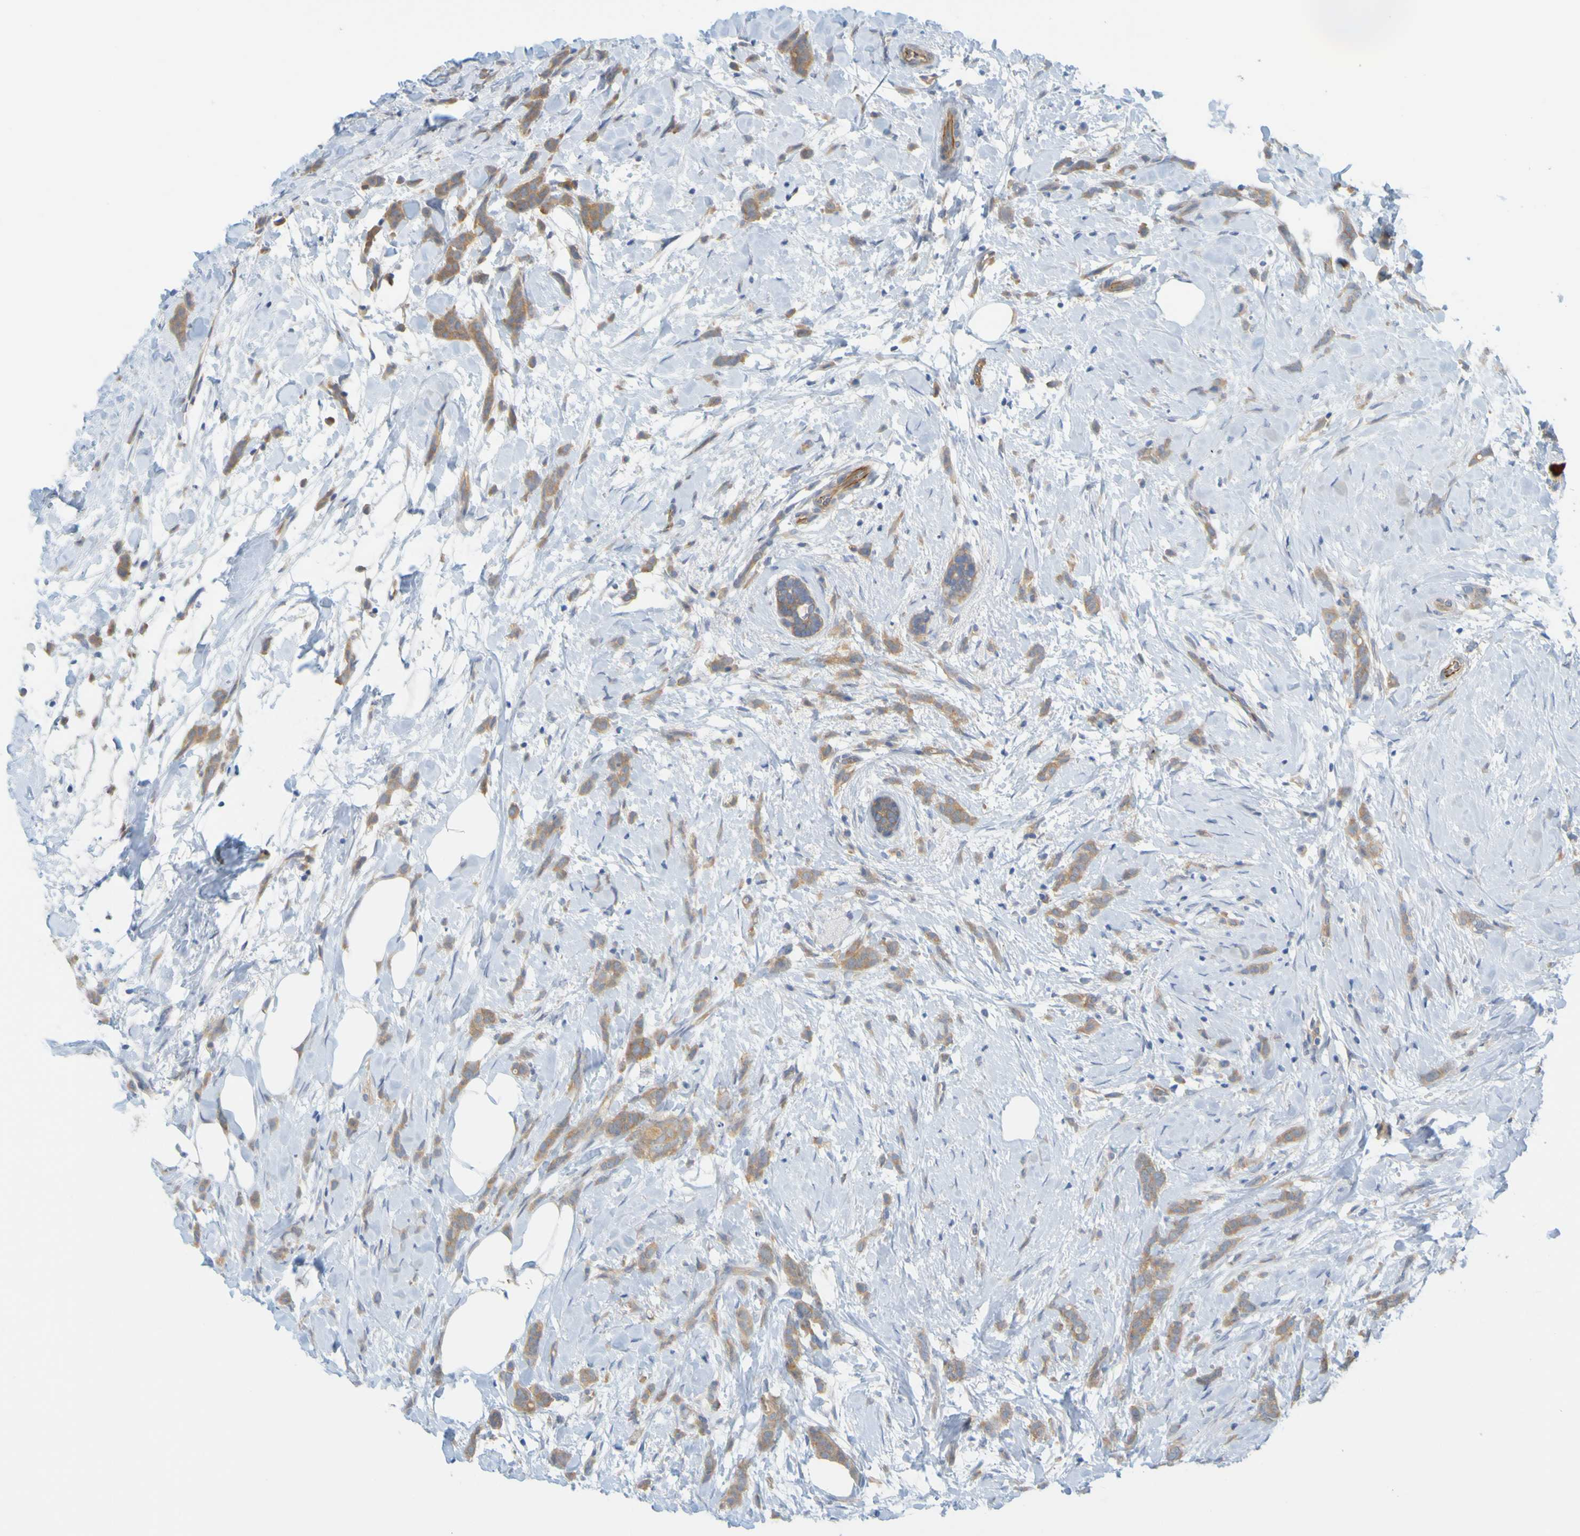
{"staining": {"intensity": "moderate", "quantity": ">75%", "location": "cytoplasmic/membranous"}, "tissue": "breast cancer", "cell_type": "Tumor cells", "image_type": "cancer", "snomed": [{"axis": "morphology", "description": "Lobular carcinoma, in situ"}, {"axis": "morphology", "description": "Lobular carcinoma"}, {"axis": "topography", "description": "Breast"}], "caption": "Breast cancer (lobular carcinoma) stained for a protein displays moderate cytoplasmic/membranous positivity in tumor cells. (Stains: DAB (3,3'-diaminobenzidine) in brown, nuclei in blue, Microscopy: brightfield microscopy at high magnification).", "gene": "APPL1", "patient": {"sex": "female", "age": 41}}